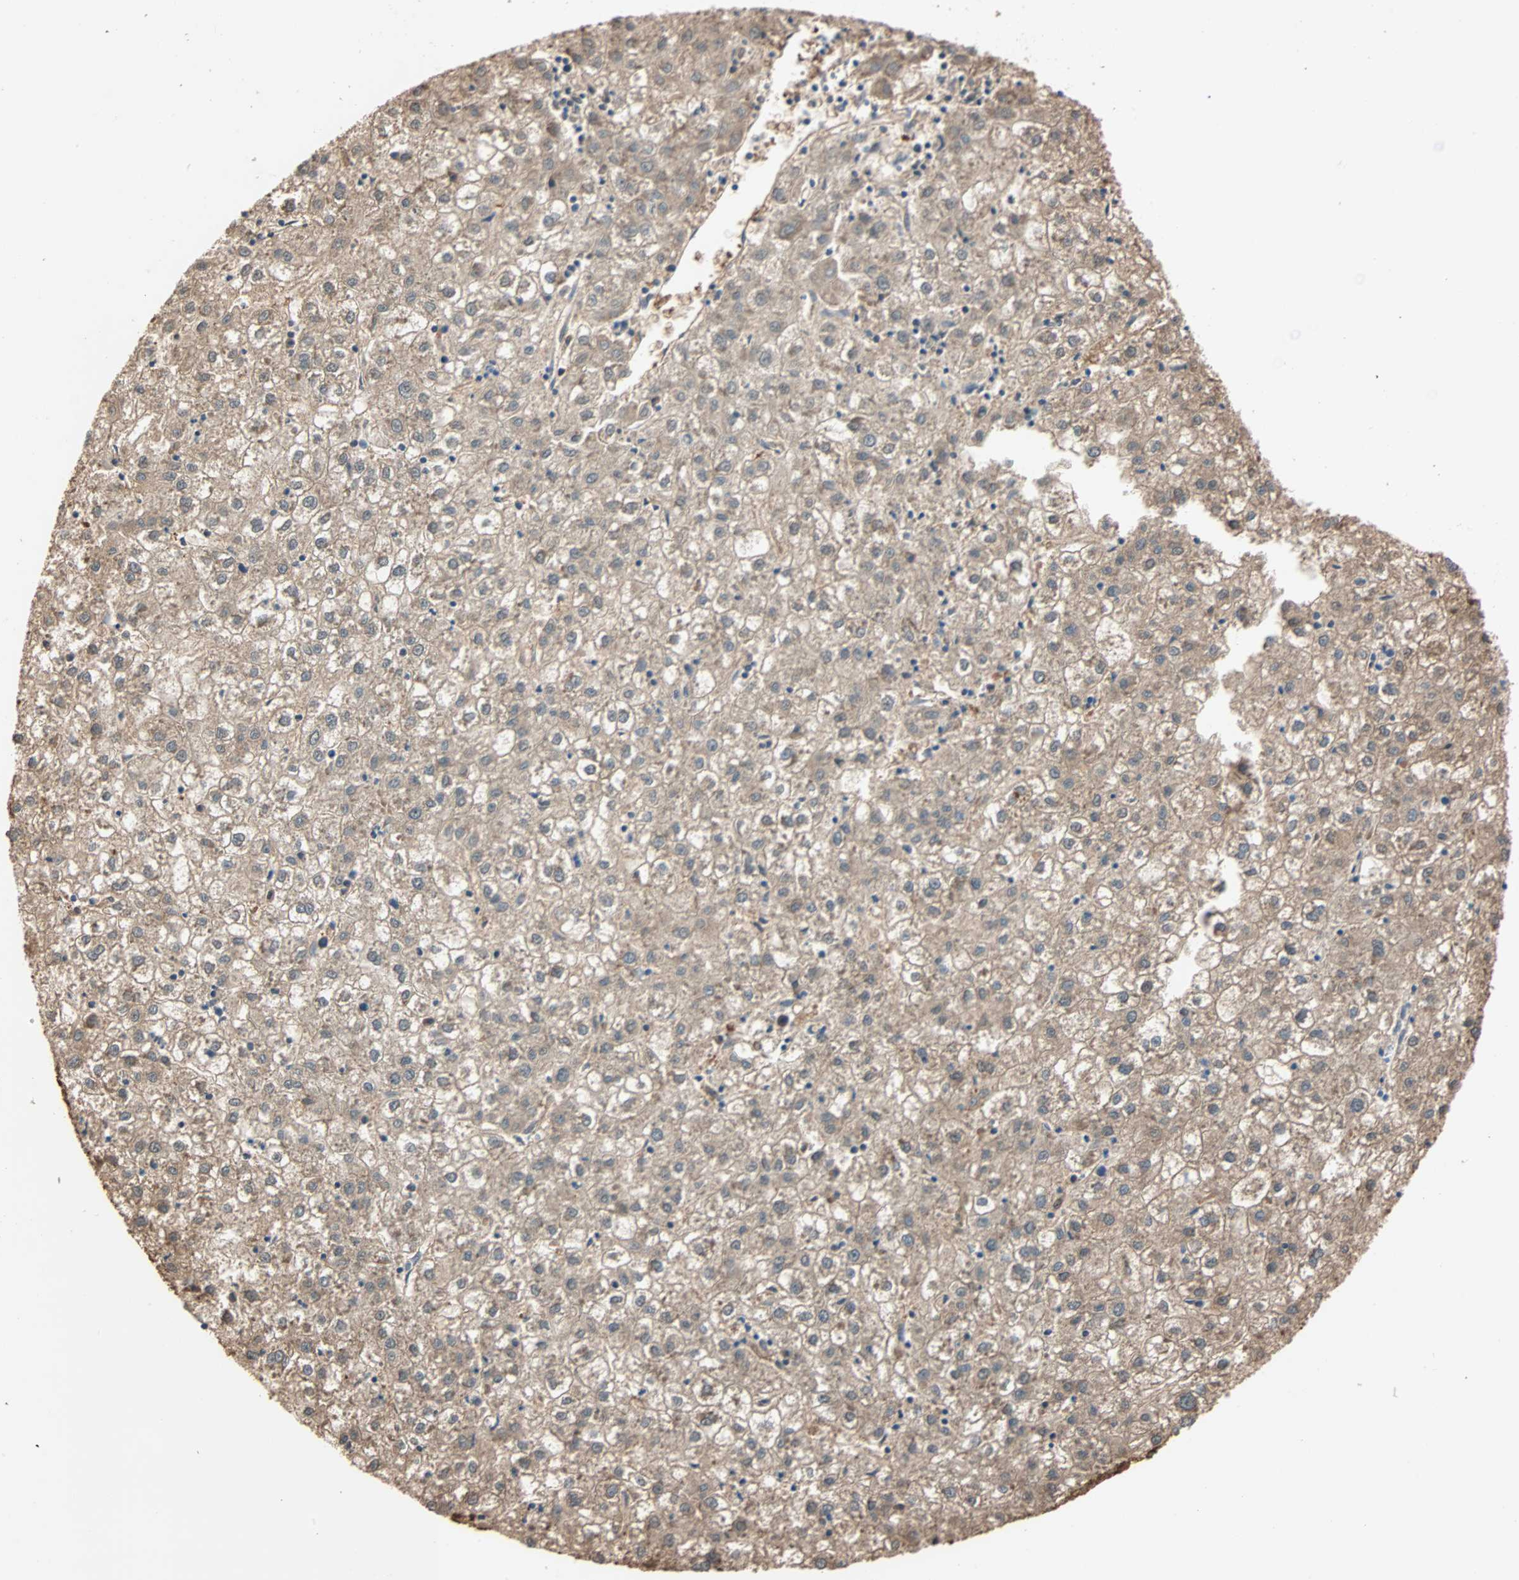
{"staining": {"intensity": "weak", "quantity": ">75%", "location": "cytoplasmic/membranous"}, "tissue": "liver cancer", "cell_type": "Tumor cells", "image_type": "cancer", "snomed": [{"axis": "morphology", "description": "Carcinoma, Hepatocellular, NOS"}, {"axis": "topography", "description": "Liver"}], "caption": "Liver cancer stained with DAB IHC demonstrates low levels of weak cytoplasmic/membranous positivity in approximately >75% of tumor cells.", "gene": "PRDX1", "patient": {"sex": "male", "age": 72}}